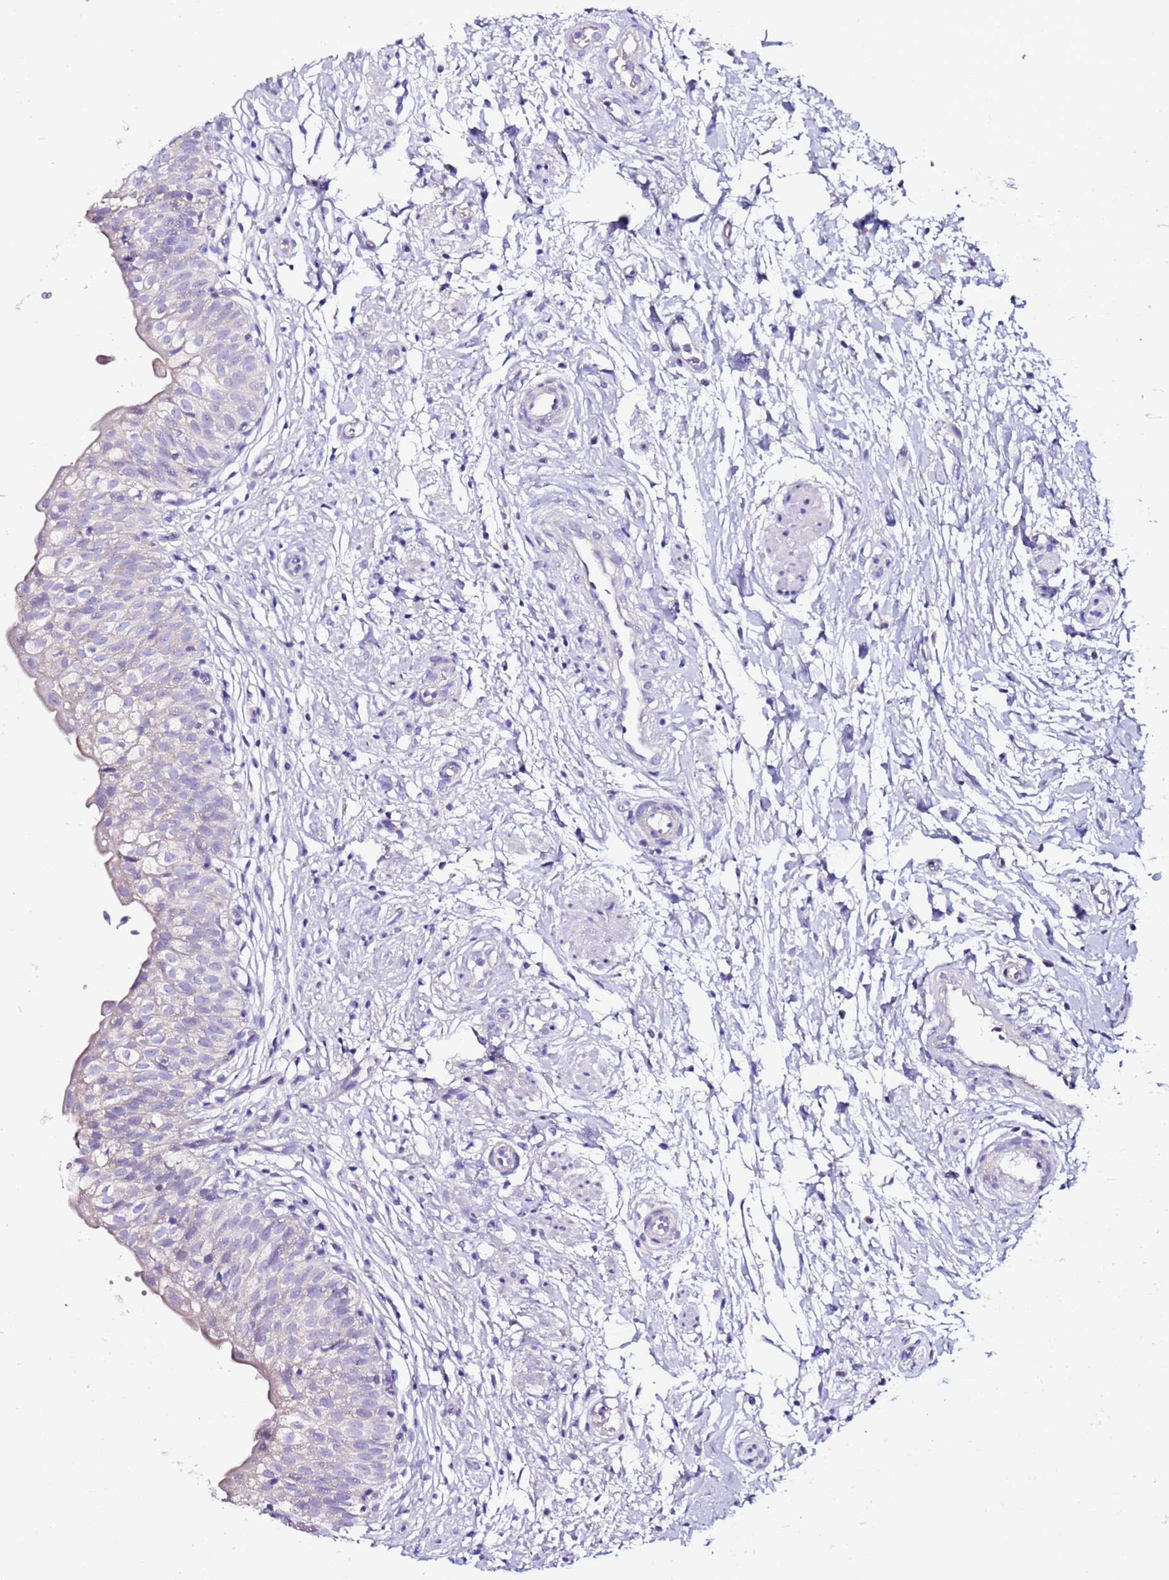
{"staining": {"intensity": "weak", "quantity": "<25%", "location": "cytoplasmic/membranous"}, "tissue": "urinary bladder", "cell_type": "Urothelial cells", "image_type": "normal", "snomed": [{"axis": "morphology", "description": "Normal tissue, NOS"}, {"axis": "topography", "description": "Urinary bladder"}], "caption": "This is an IHC photomicrograph of normal human urinary bladder. There is no expression in urothelial cells.", "gene": "MYBPC3", "patient": {"sex": "male", "age": 55}}